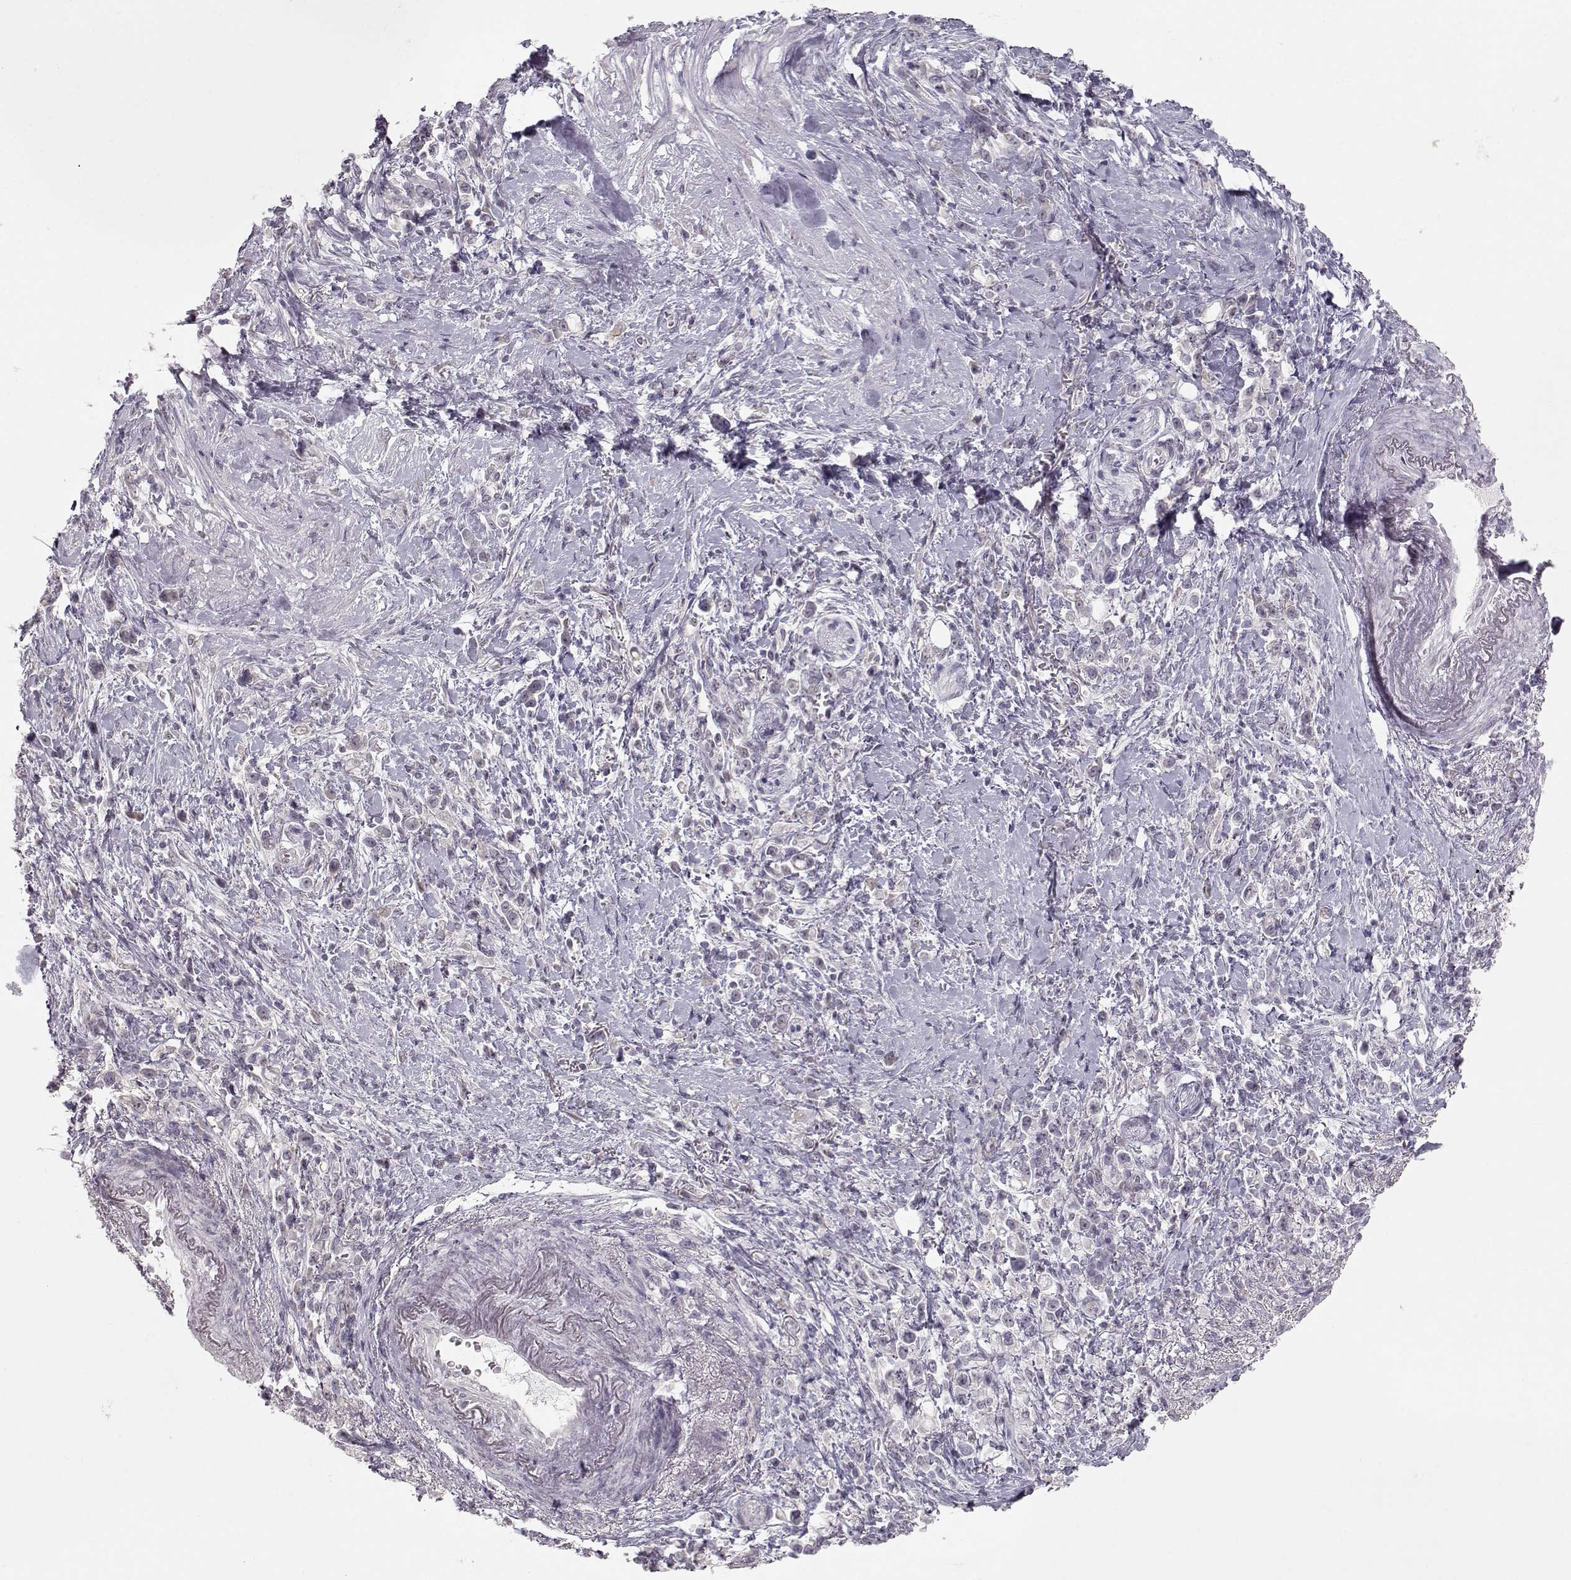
{"staining": {"intensity": "negative", "quantity": "none", "location": "none"}, "tissue": "stomach cancer", "cell_type": "Tumor cells", "image_type": "cancer", "snomed": [{"axis": "morphology", "description": "Adenocarcinoma, NOS"}, {"axis": "topography", "description": "Stomach"}], "caption": "DAB immunohistochemical staining of stomach adenocarcinoma displays no significant positivity in tumor cells.", "gene": "FAM205A", "patient": {"sex": "male", "age": 63}}